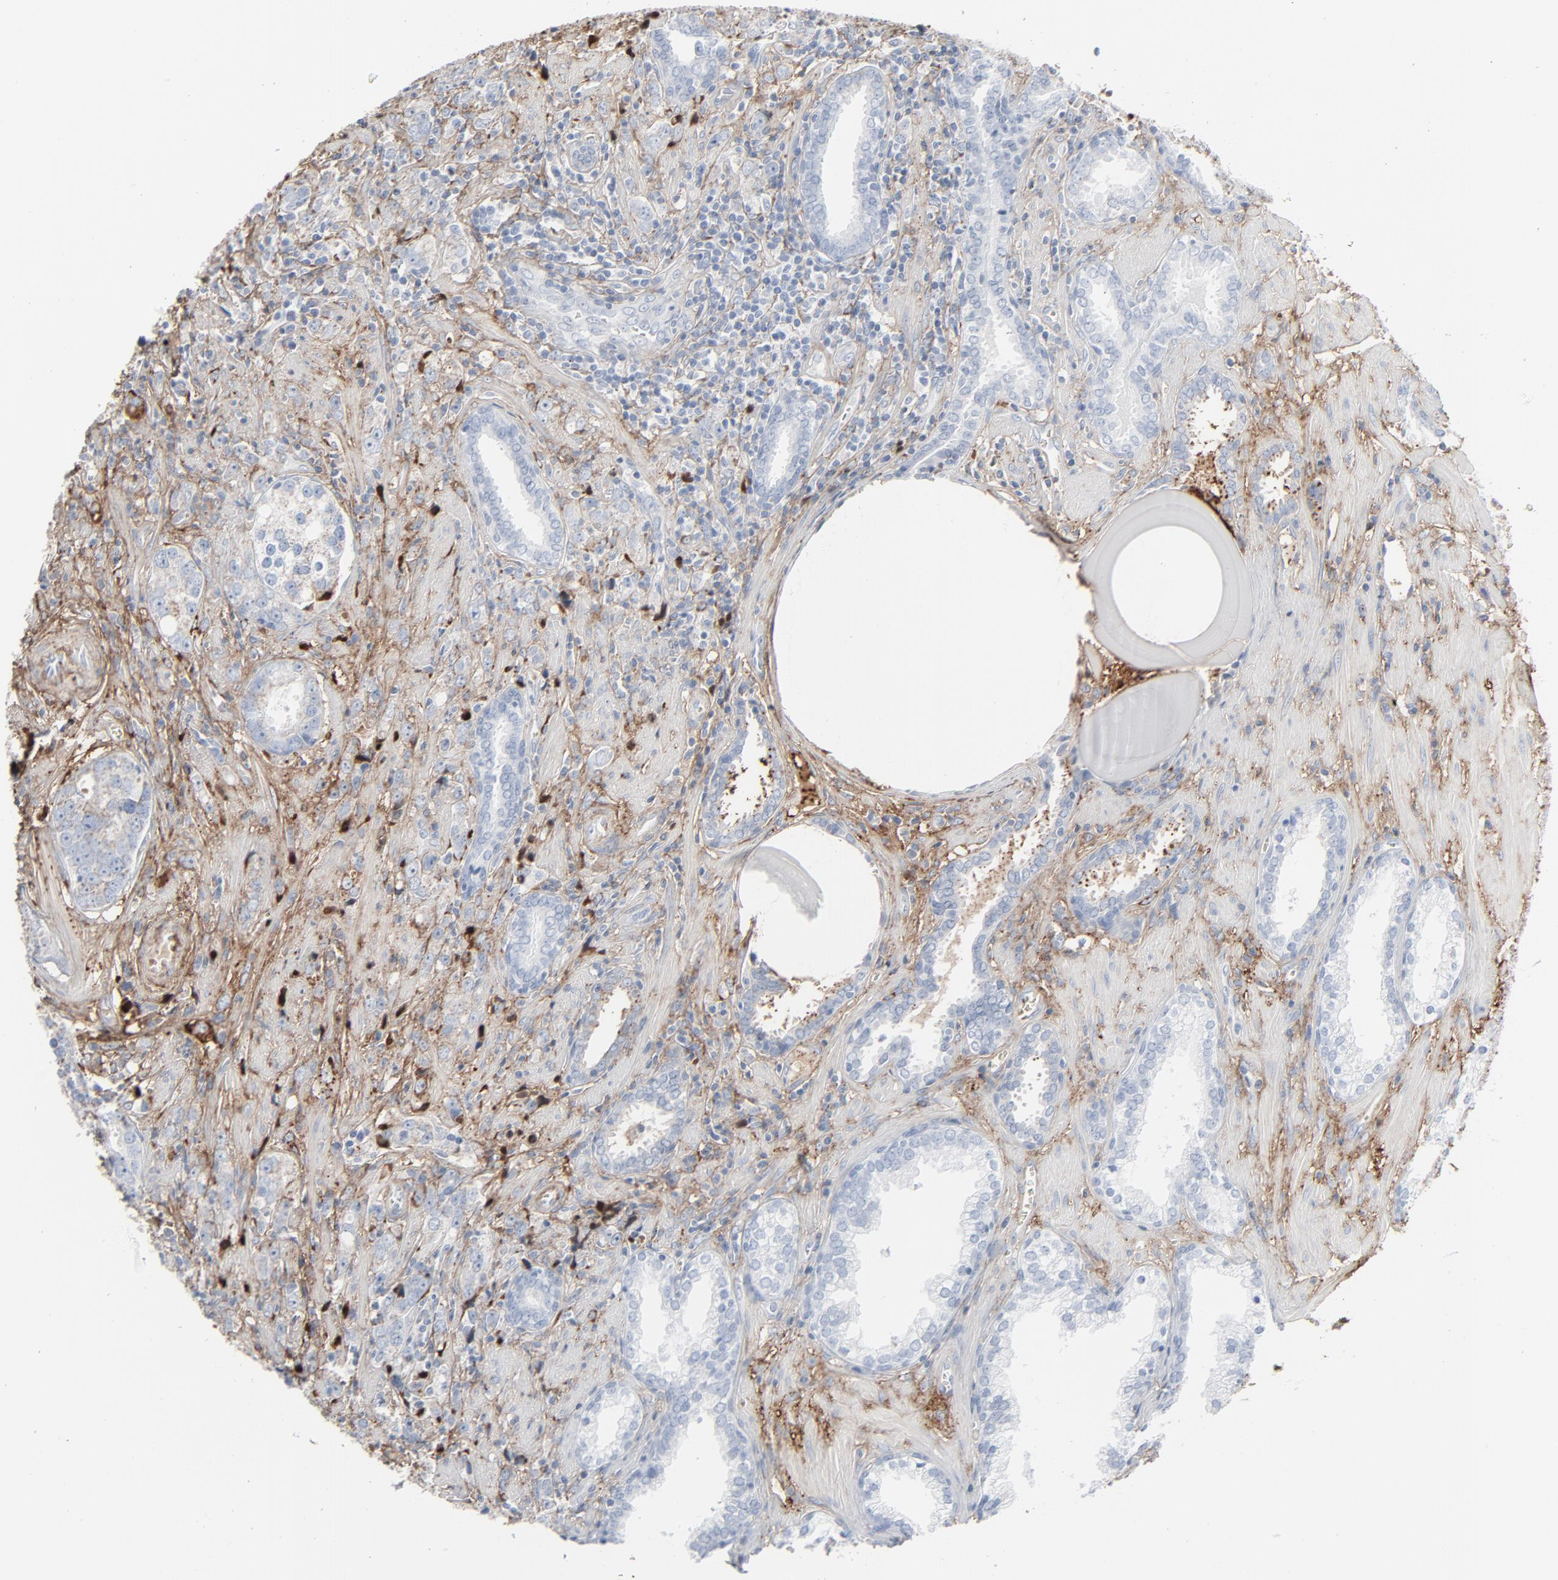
{"staining": {"intensity": "negative", "quantity": "none", "location": "none"}, "tissue": "prostate cancer", "cell_type": "Tumor cells", "image_type": "cancer", "snomed": [{"axis": "morphology", "description": "Adenocarcinoma, High grade"}, {"axis": "topography", "description": "Prostate"}], "caption": "High power microscopy photomicrograph of an IHC histopathology image of prostate high-grade adenocarcinoma, revealing no significant staining in tumor cells.", "gene": "BGN", "patient": {"sex": "male", "age": 71}}